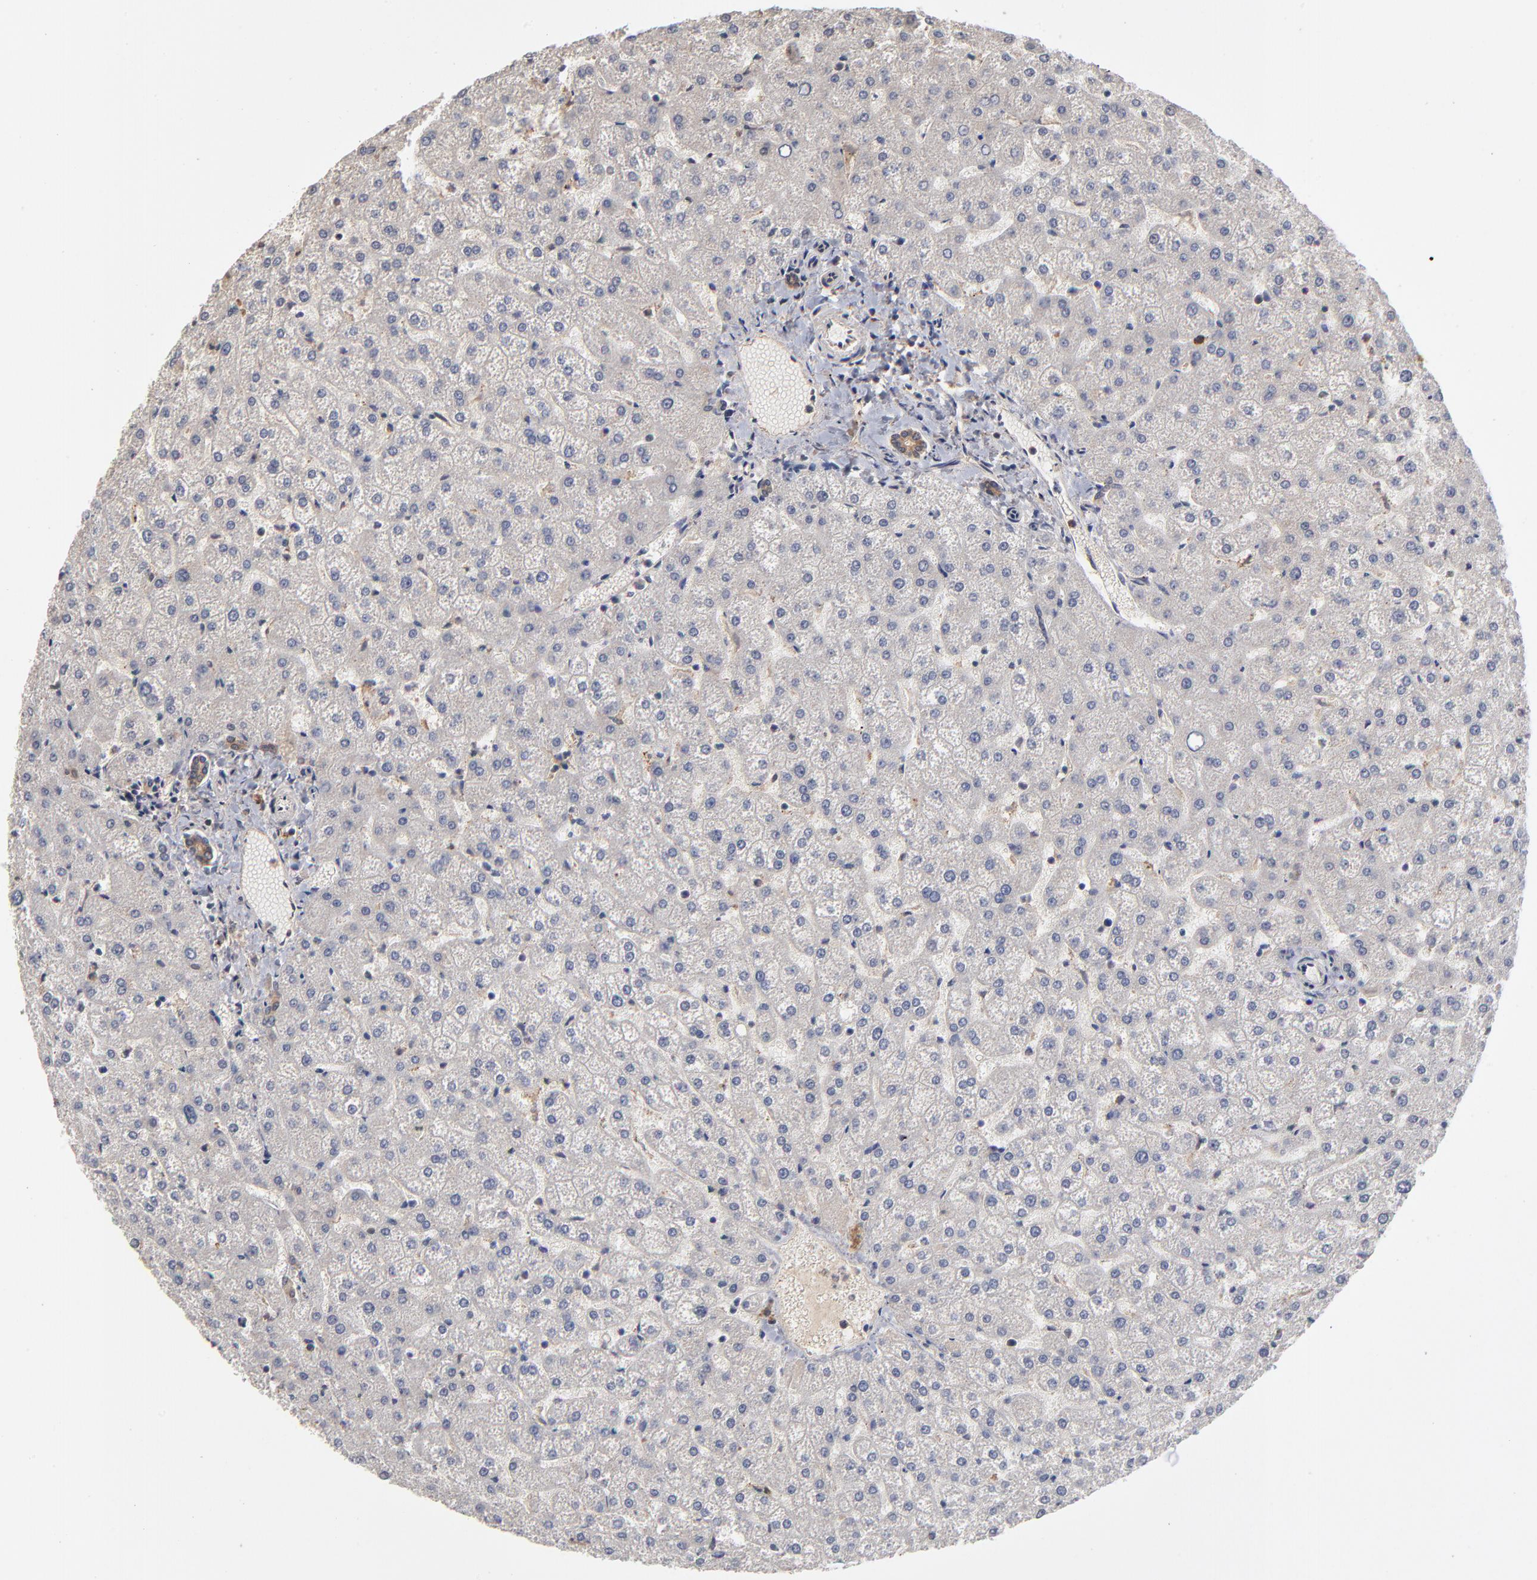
{"staining": {"intensity": "moderate", "quantity": ">75%", "location": "cytoplasmic/membranous"}, "tissue": "liver", "cell_type": "Cholangiocytes", "image_type": "normal", "snomed": [{"axis": "morphology", "description": "Normal tissue, NOS"}, {"axis": "topography", "description": "Liver"}], "caption": "Human liver stained for a protein (brown) demonstrates moderate cytoplasmic/membranous positive positivity in approximately >75% of cholangiocytes.", "gene": "ASB8", "patient": {"sex": "female", "age": 32}}